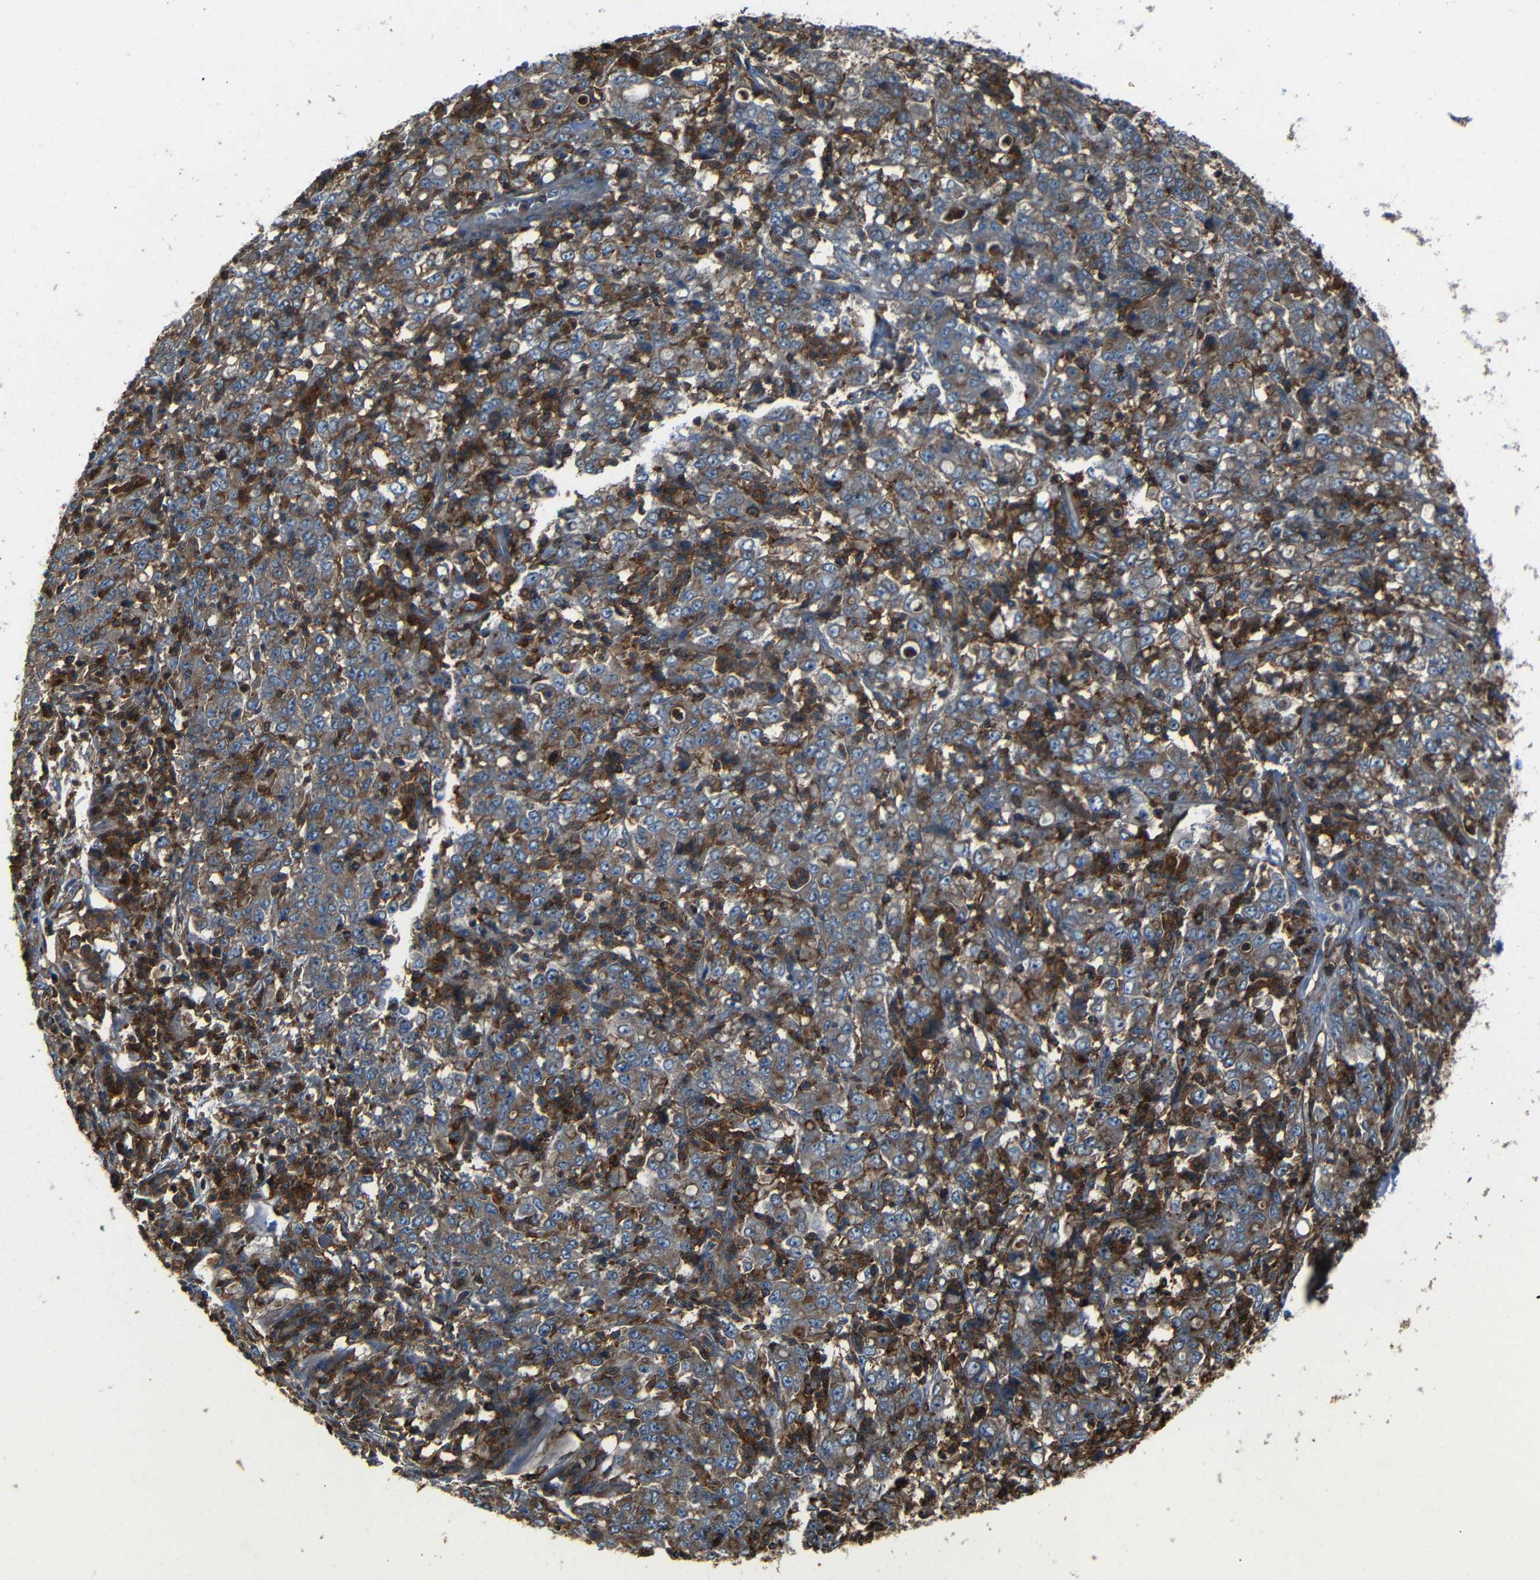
{"staining": {"intensity": "moderate", "quantity": ">75%", "location": "cytoplasmic/membranous"}, "tissue": "stomach cancer", "cell_type": "Tumor cells", "image_type": "cancer", "snomed": [{"axis": "morphology", "description": "Adenocarcinoma, NOS"}, {"axis": "topography", "description": "Stomach, lower"}], "caption": "Immunohistochemical staining of human adenocarcinoma (stomach) displays medium levels of moderate cytoplasmic/membranous protein expression in about >75% of tumor cells.", "gene": "ADGRE5", "patient": {"sex": "female", "age": 71}}